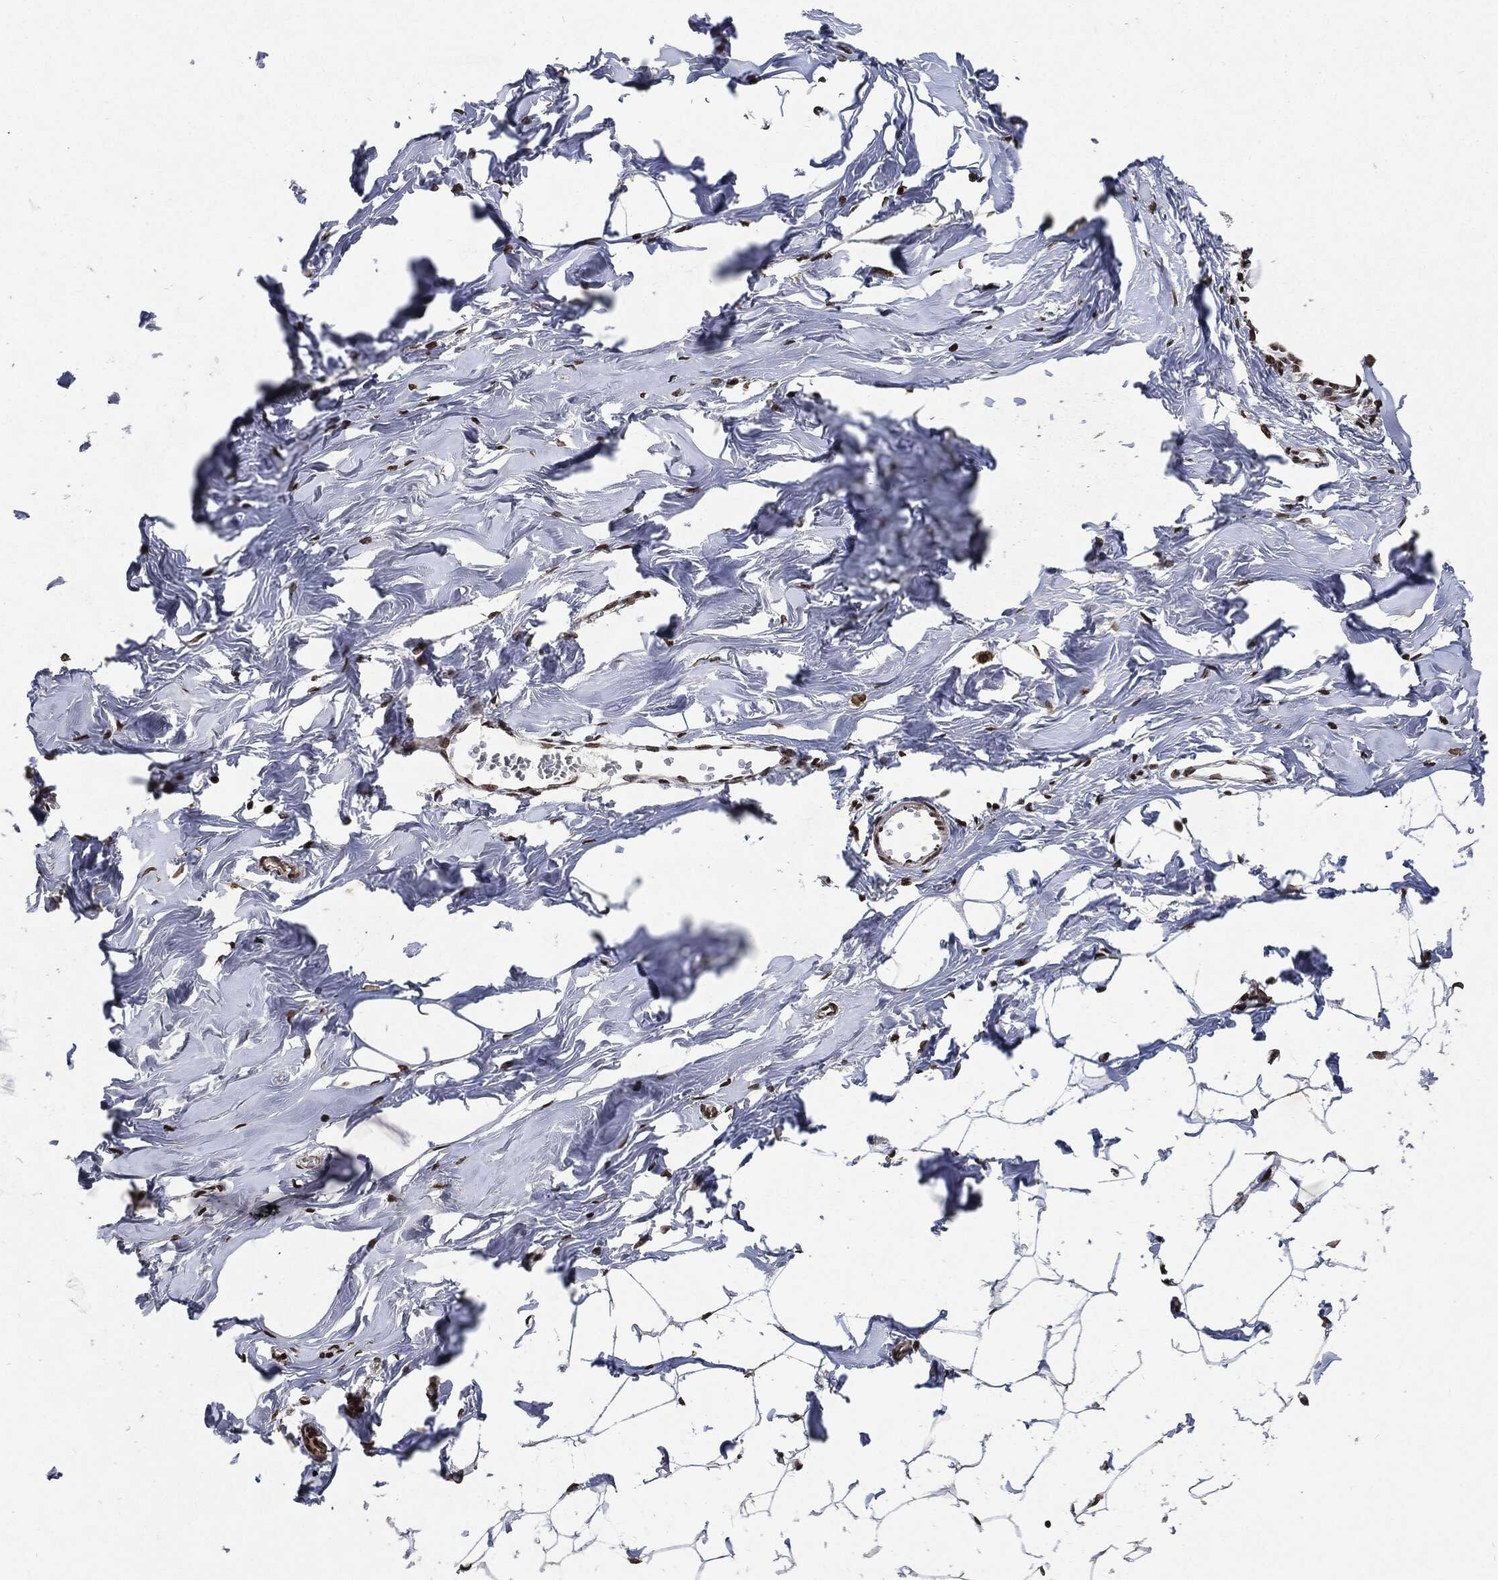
{"staining": {"intensity": "strong", "quantity": ">75%", "location": "nuclear"}, "tissue": "breast", "cell_type": "Adipocytes", "image_type": "normal", "snomed": [{"axis": "morphology", "description": "Normal tissue, NOS"}, {"axis": "morphology", "description": "Lobular carcinoma, in situ"}, {"axis": "topography", "description": "Breast"}], "caption": "Immunohistochemical staining of normal breast shows high levels of strong nuclear positivity in approximately >75% of adipocytes.", "gene": "JUN", "patient": {"sex": "female", "age": 35}}